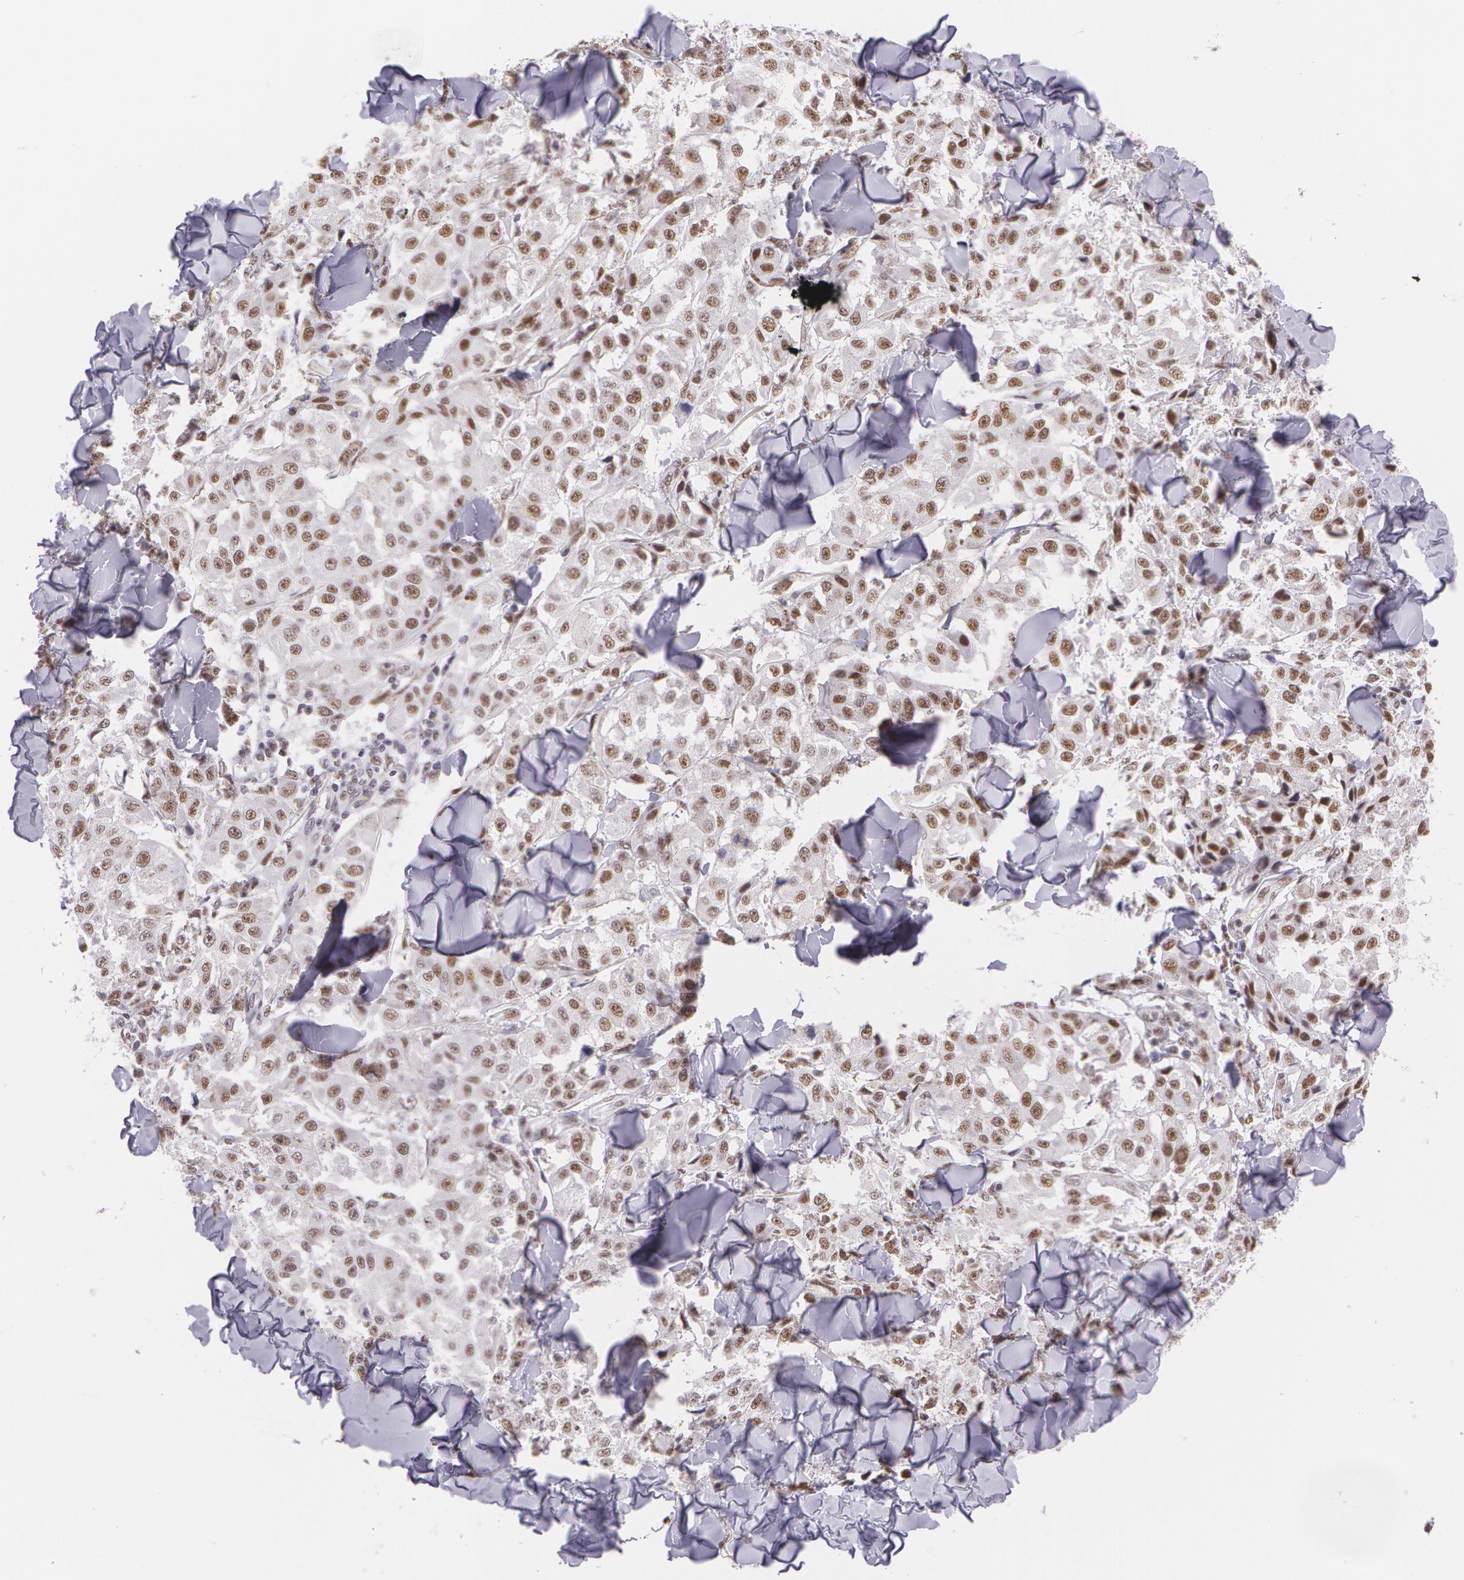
{"staining": {"intensity": "strong", "quantity": ">75%", "location": "nuclear"}, "tissue": "melanoma", "cell_type": "Tumor cells", "image_type": "cancer", "snomed": [{"axis": "morphology", "description": "Malignant melanoma, NOS"}, {"axis": "topography", "description": "Skin"}], "caption": "A high amount of strong nuclear positivity is present in about >75% of tumor cells in malignant melanoma tissue.", "gene": "NBN", "patient": {"sex": "female", "age": 64}}